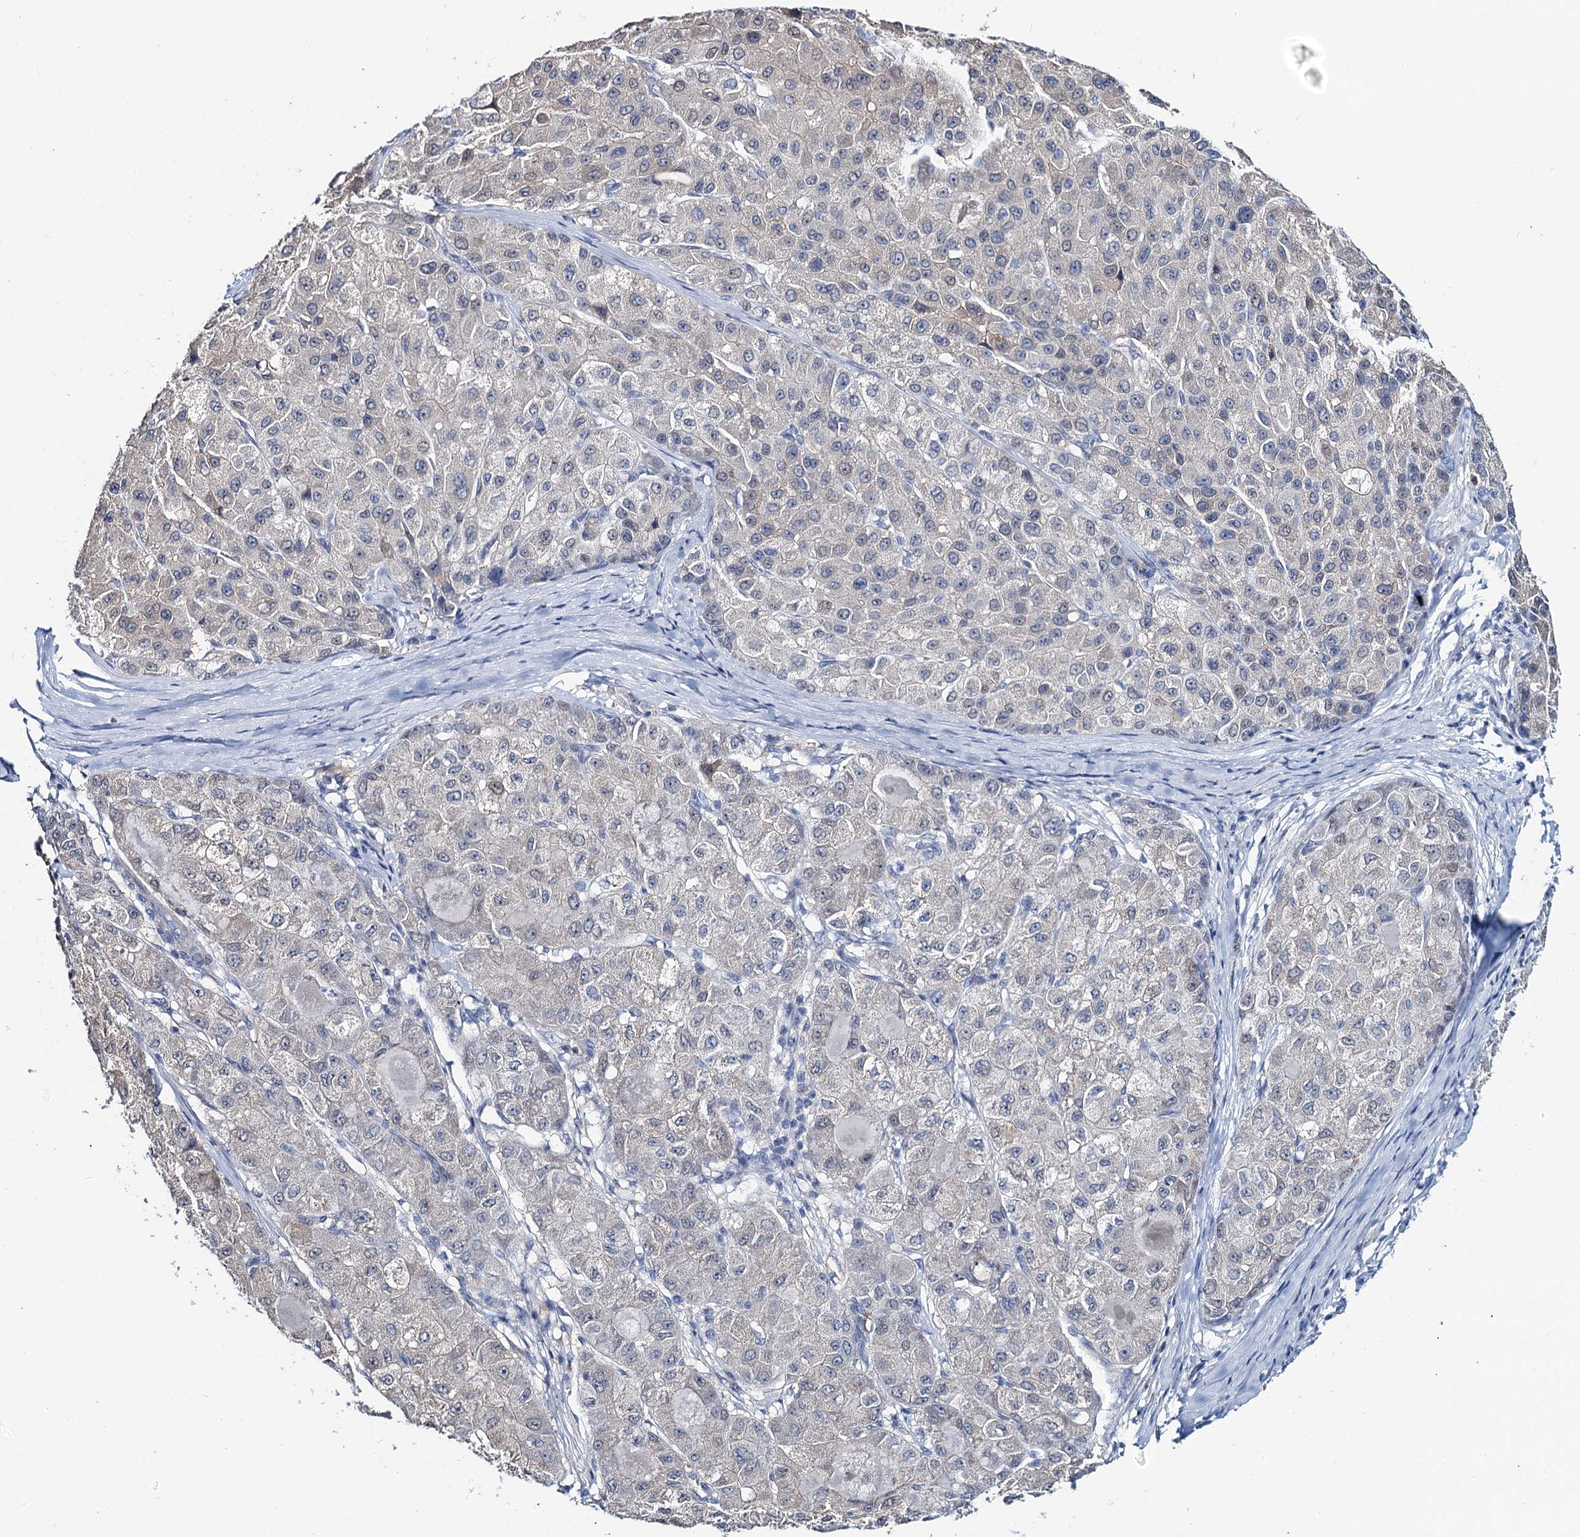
{"staining": {"intensity": "weak", "quantity": "<25%", "location": "cytoplasmic/membranous"}, "tissue": "liver cancer", "cell_type": "Tumor cells", "image_type": "cancer", "snomed": [{"axis": "morphology", "description": "Carcinoma, Hepatocellular, NOS"}, {"axis": "topography", "description": "Liver"}], "caption": "Liver hepatocellular carcinoma was stained to show a protein in brown. There is no significant staining in tumor cells.", "gene": "TOX3", "patient": {"sex": "male", "age": 80}}